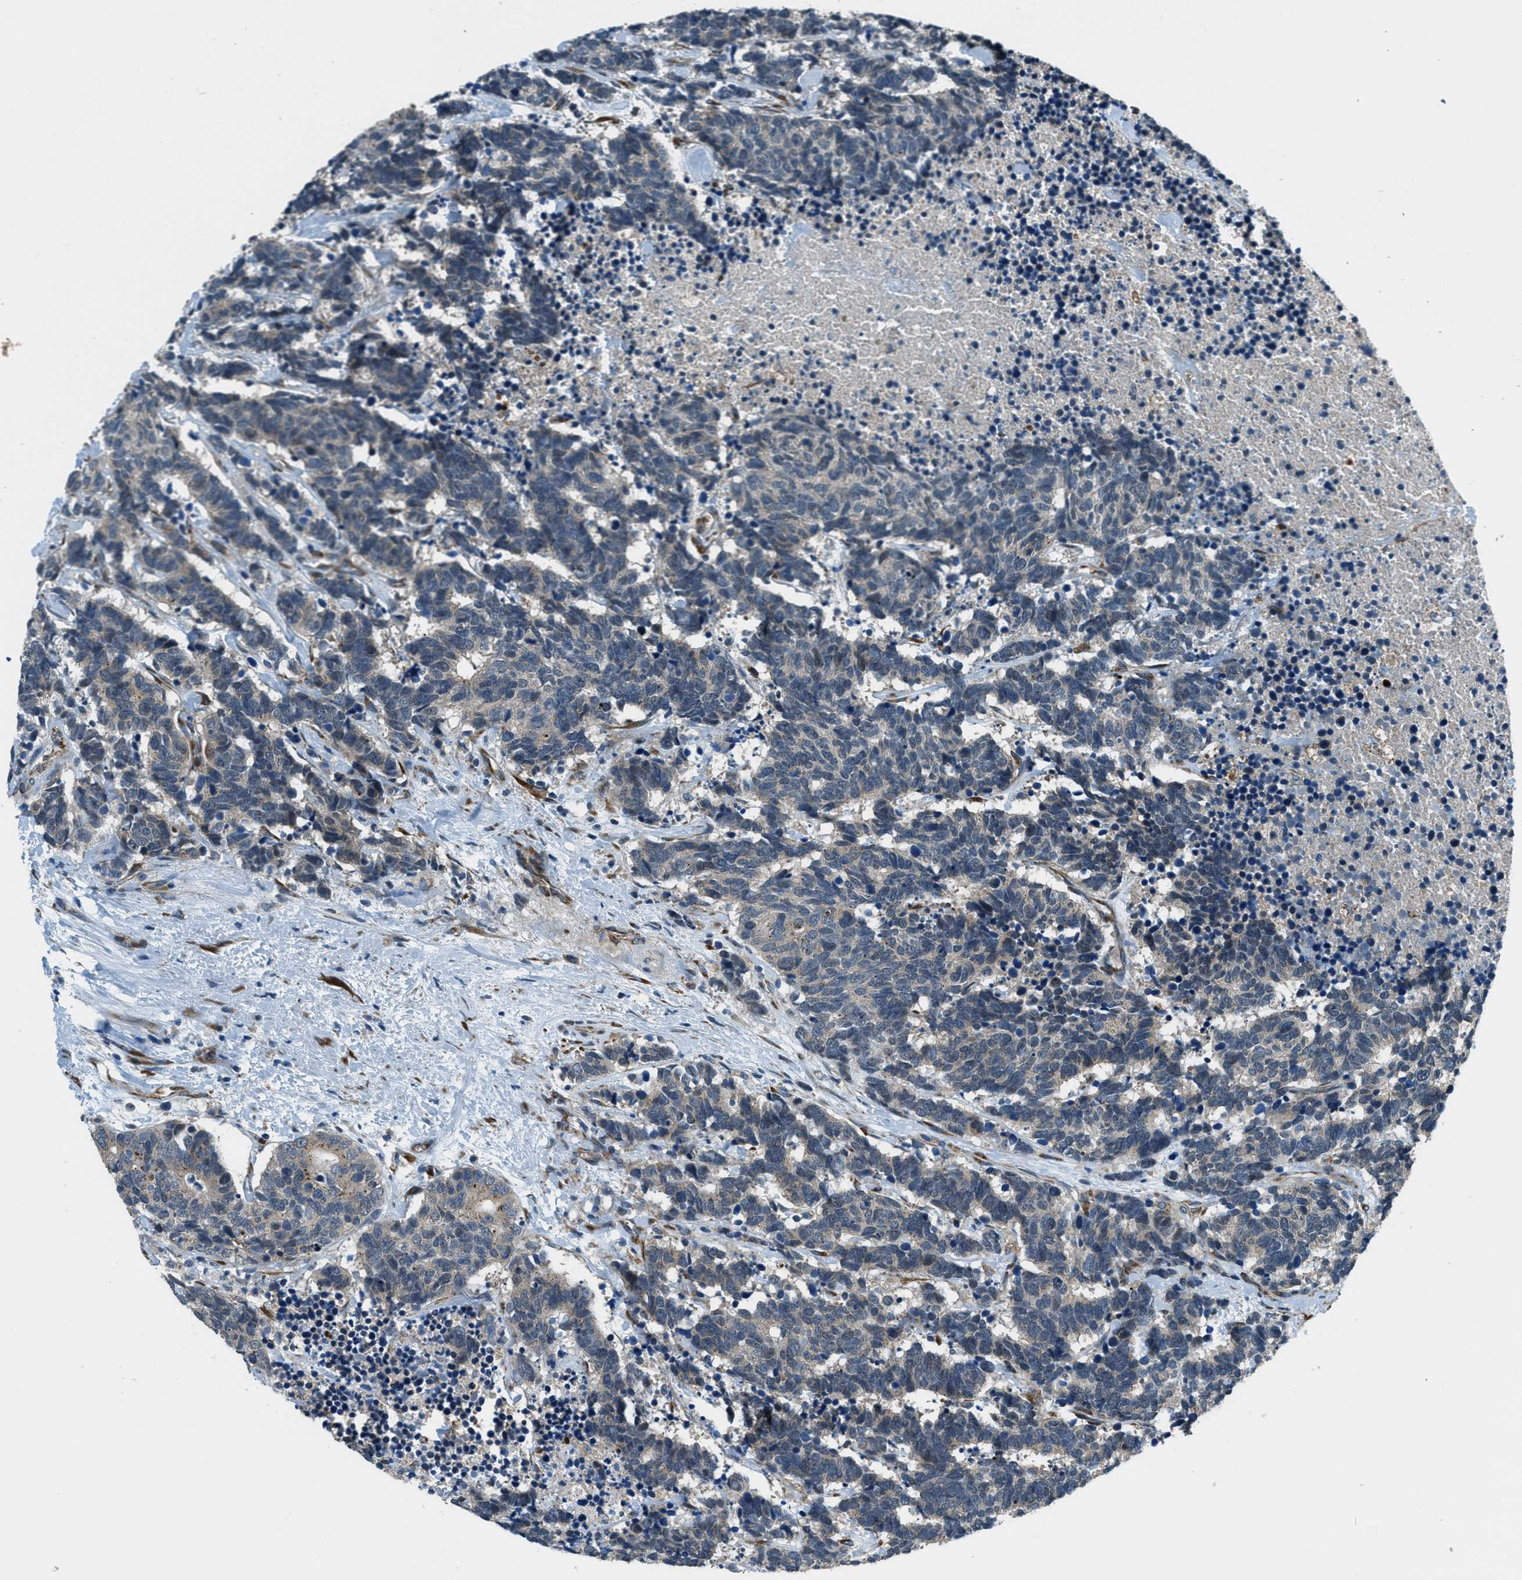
{"staining": {"intensity": "weak", "quantity": "<25%", "location": "cytoplasmic/membranous"}, "tissue": "carcinoid", "cell_type": "Tumor cells", "image_type": "cancer", "snomed": [{"axis": "morphology", "description": "Carcinoma, NOS"}, {"axis": "morphology", "description": "Carcinoid, malignant, NOS"}, {"axis": "topography", "description": "Urinary bladder"}], "caption": "High magnification brightfield microscopy of malignant carcinoid stained with DAB (brown) and counterstained with hematoxylin (blue): tumor cells show no significant expression.", "gene": "GINM1", "patient": {"sex": "male", "age": 57}}